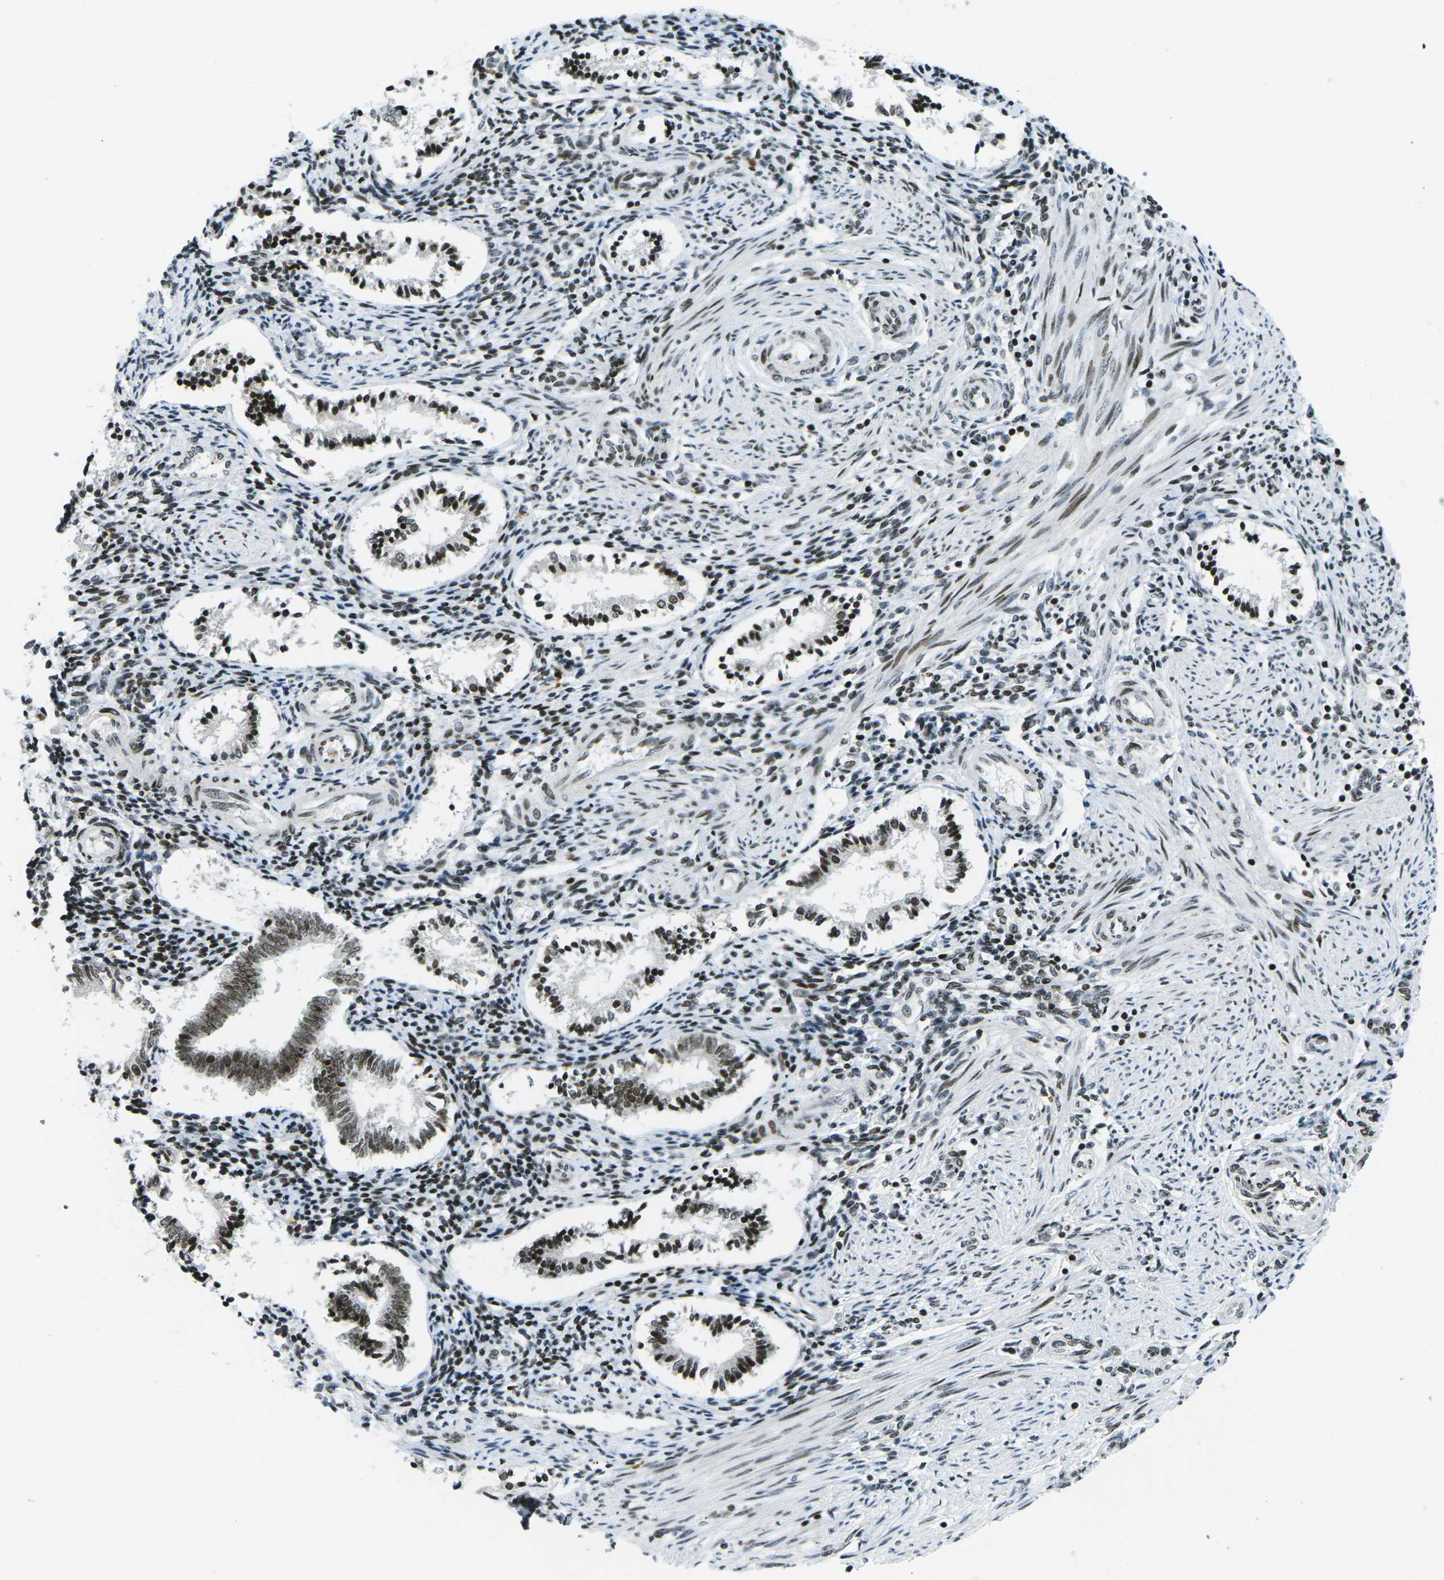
{"staining": {"intensity": "moderate", "quantity": "25%-75%", "location": "nuclear"}, "tissue": "endometrium", "cell_type": "Cells in endometrial stroma", "image_type": "normal", "snomed": [{"axis": "morphology", "description": "Normal tissue, NOS"}, {"axis": "topography", "description": "Endometrium"}], "caption": "This is a micrograph of immunohistochemistry (IHC) staining of normal endometrium, which shows moderate expression in the nuclear of cells in endometrial stroma.", "gene": "EME1", "patient": {"sex": "female", "age": 42}}